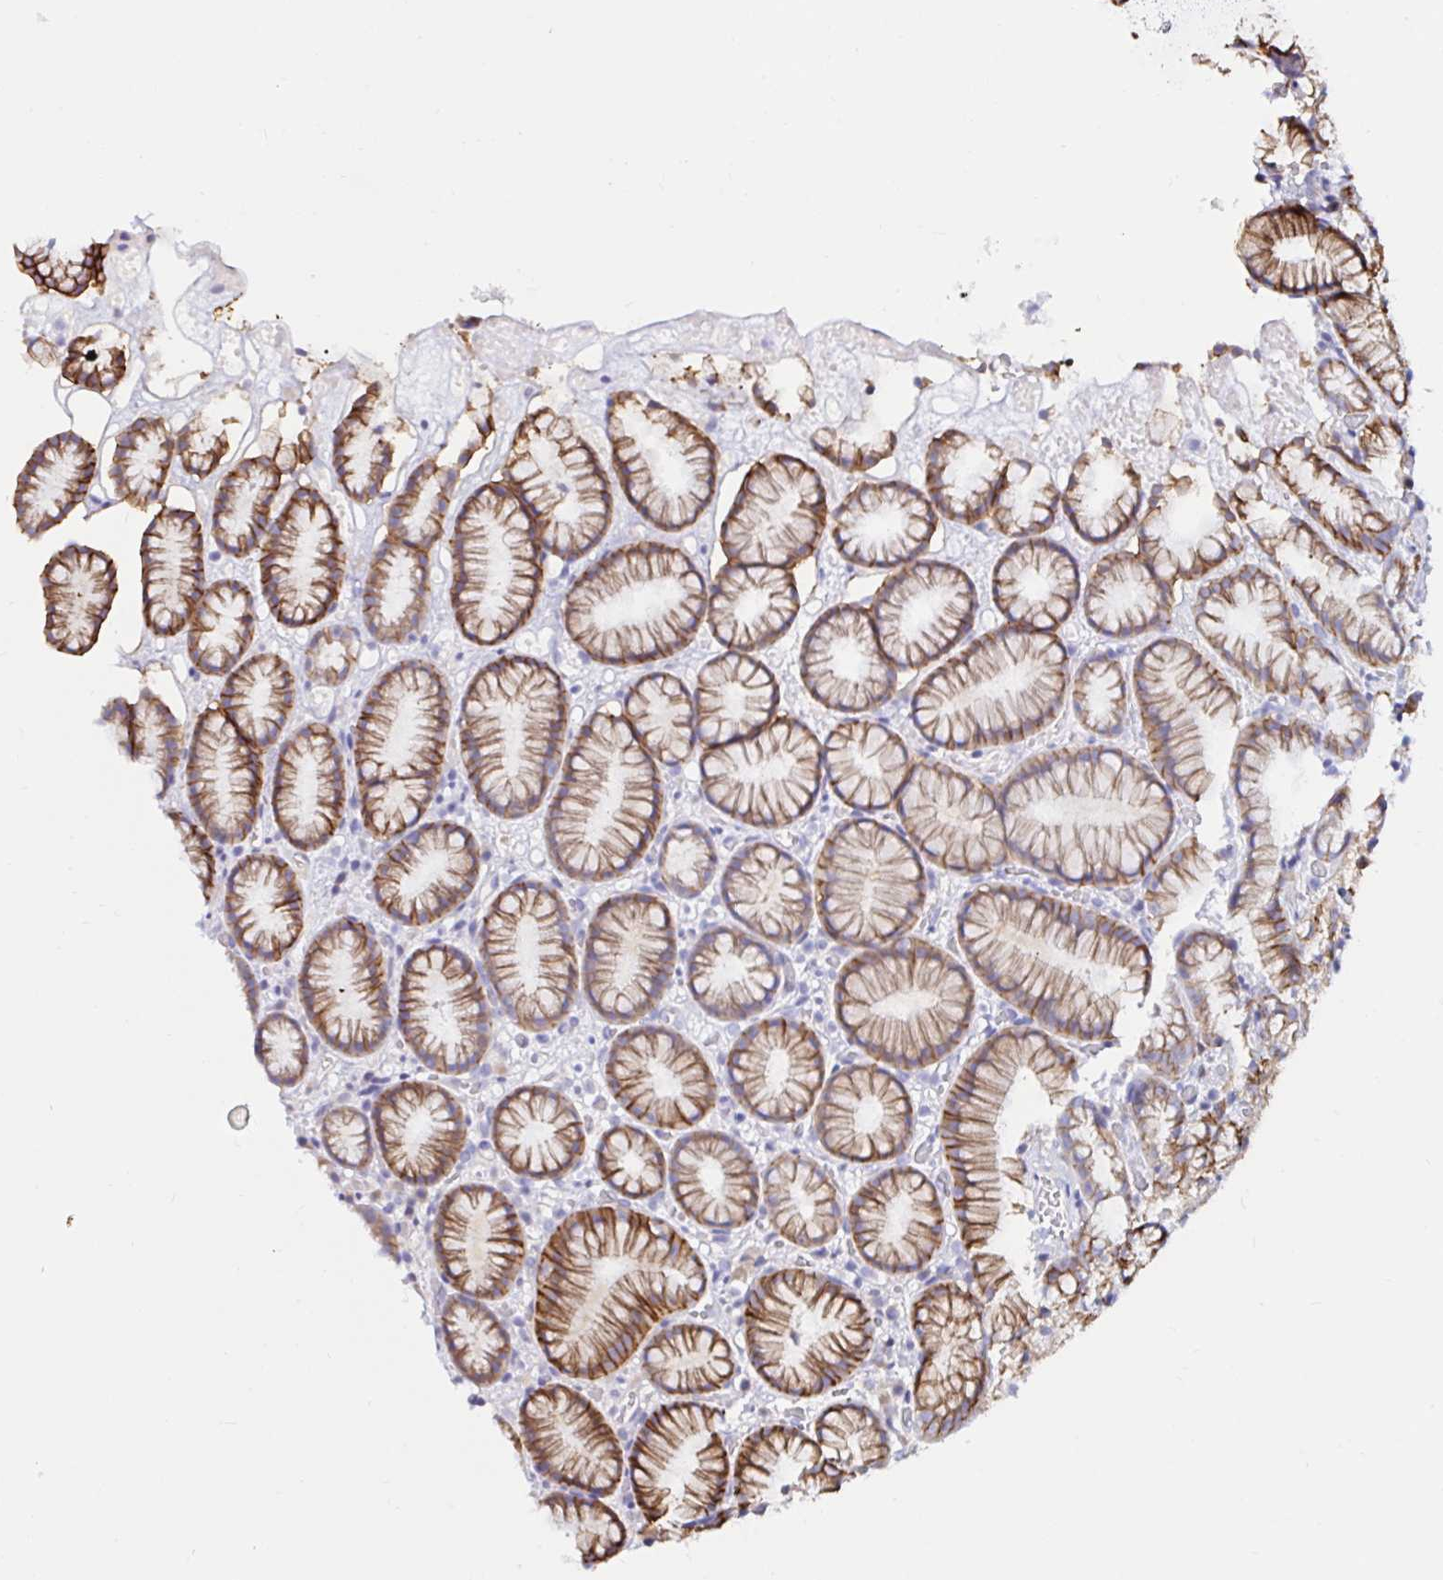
{"staining": {"intensity": "moderate", "quantity": ">75%", "location": "cytoplasmic/membranous"}, "tissue": "stomach", "cell_type": "Glandular cells", "image_type": "normal", "snomed": [{"axis": "morphology", "description": "Normal tissue, NOS"}, {"axis": "topography", "description": "Smooth muscle"}, {"axis": "topography", "description": "Stomach"}], "caption": "IHC micrograph of benign stomach stained for a protein (brown), which exhibits medium levels of moderate cytoplasmic/membranous positivity in approximately >75% of glandular cells.", "gene": "VSIG2", "patient": {"sex": "male", "age": 70}}